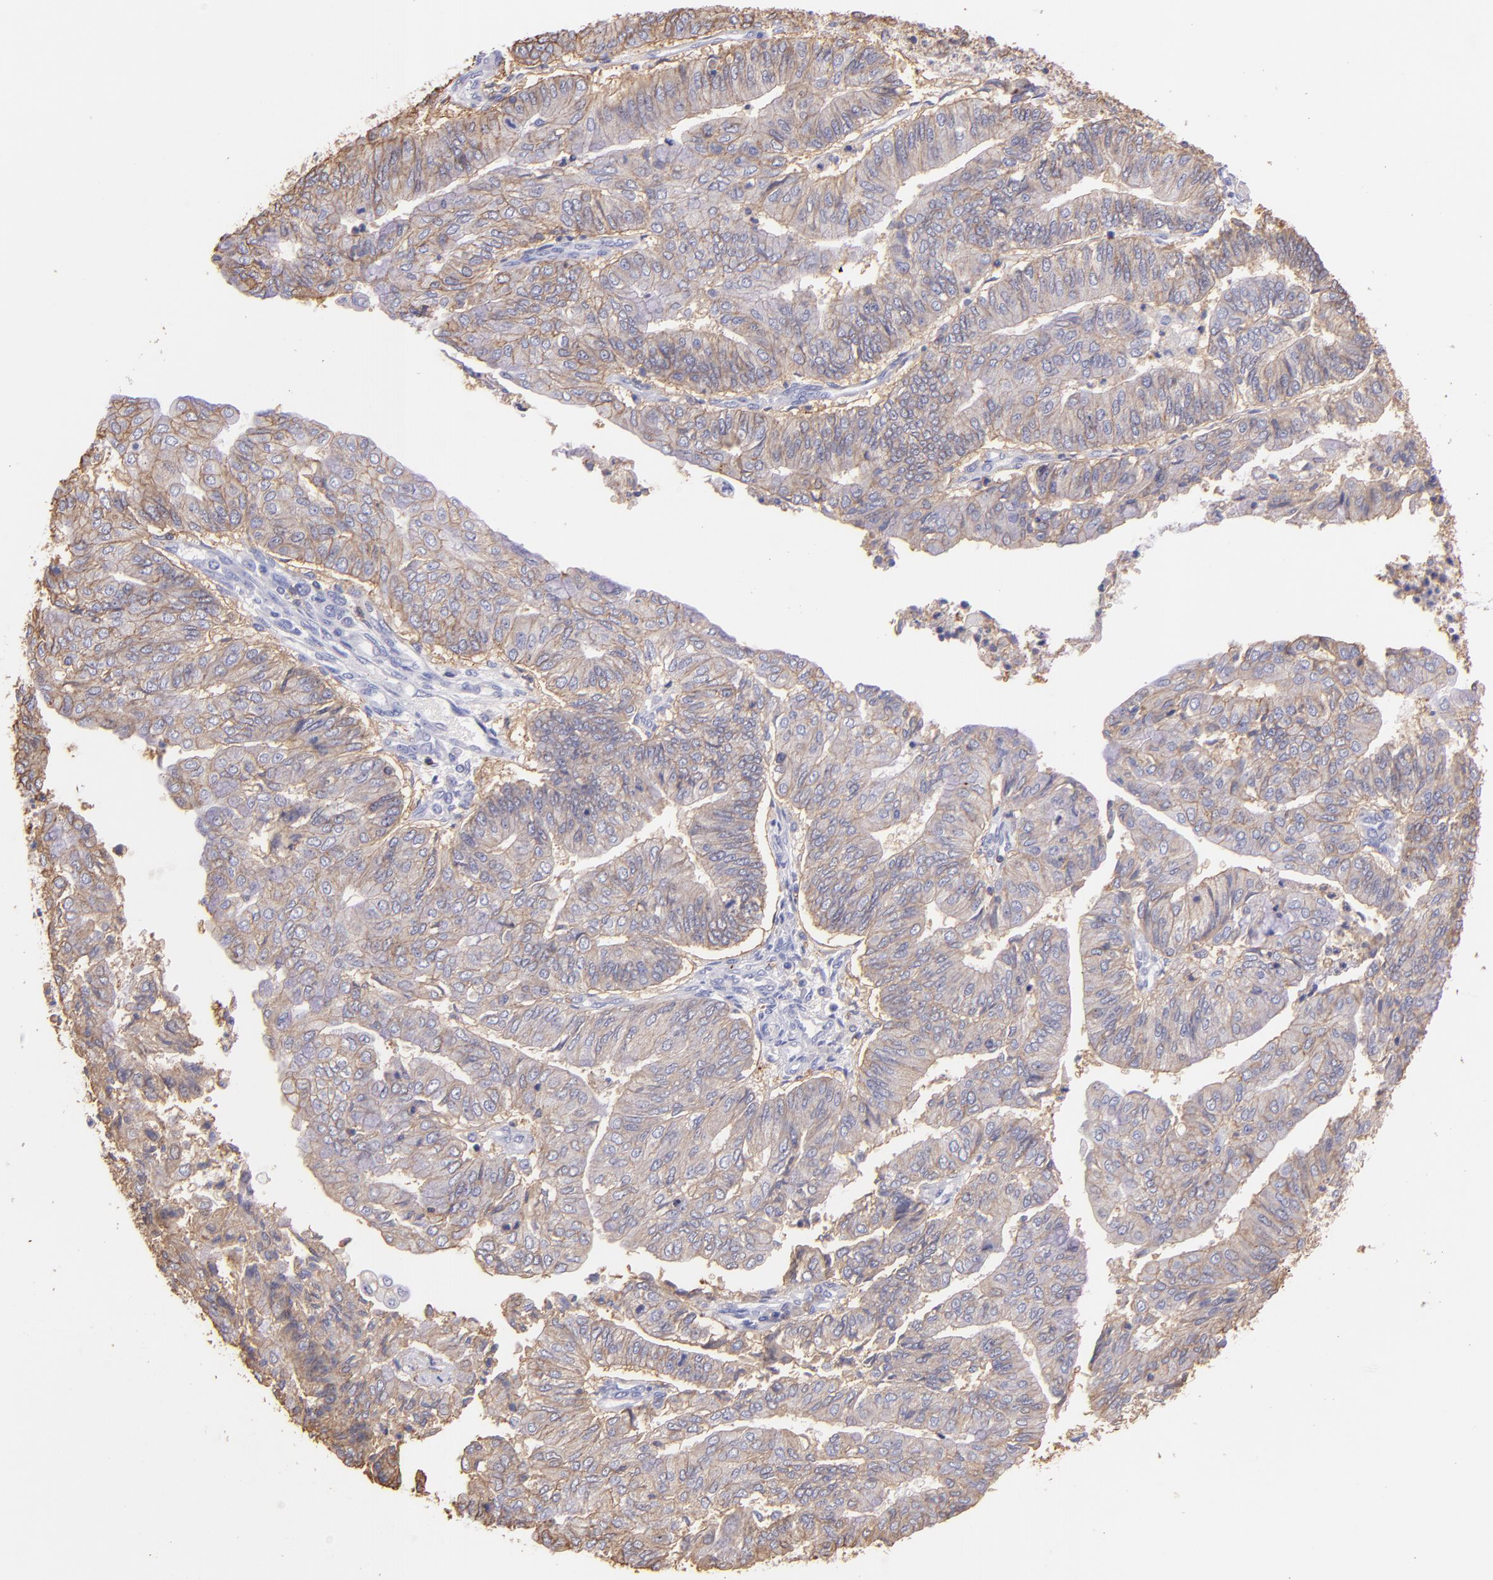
{"staining": {"intensity": "weak", "quantity": ">75%", "location": "cytoplasmic/membranous"}, "tissue": "endometrial cancer", "cell_type": "Tumor cells", "image_type": "cancer", "snomed": [{"axis": "morphology", "description": "Adenocarcinoma, NOS"}, {"axis": "topography", "description": "Endometrium"}], "caption": "Brown immunohistochemical staining in human endometrial cancer (adenocarcinoma) shows weak cytoplasmic/membranous expression in about >75% of tumor cells.", "gene": "SPN", "patient": {"sex": "female", "age": 59}}